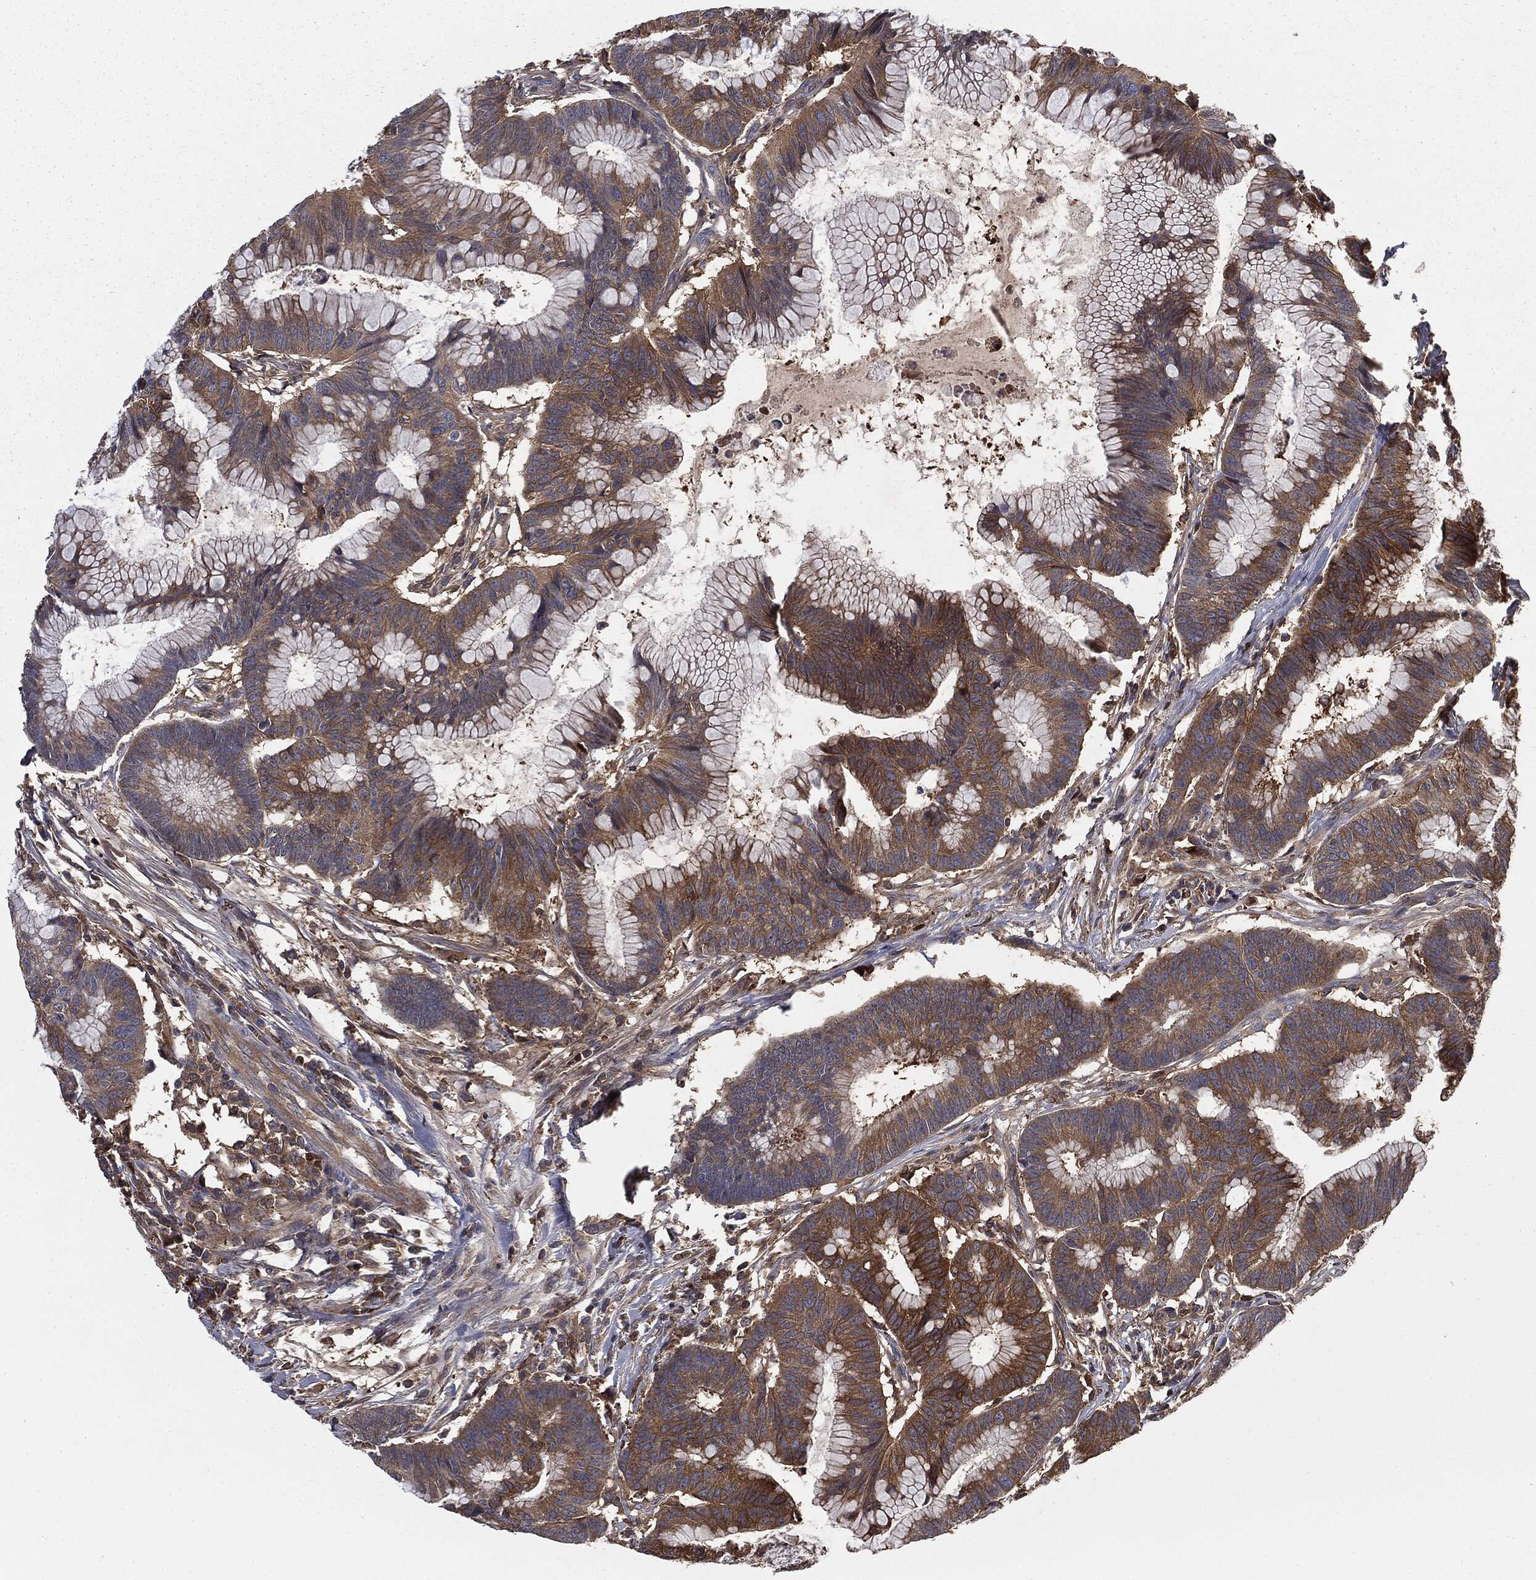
{"staining": {"intensity": "moderate", "quantity": "25%-75%", "location": "cytoplasmic/membranous"}, "tissue": "colorectal cancer", "cell_type": "Tumor cells", "image_type": "cancer", "snomed": [{"axis": "morphology", "description": "Adenocarcinoma, NOS"}, {"axis": "topography", "description": "Colon"}], "caption": "A brown stain labels moderate cytoplasmic/membranous expression of a protein in human colorectal cancer (adenocarcinoma) tumor cells.", "gene": "GNB5", "patient": {"sex": "female", "age": 78}}